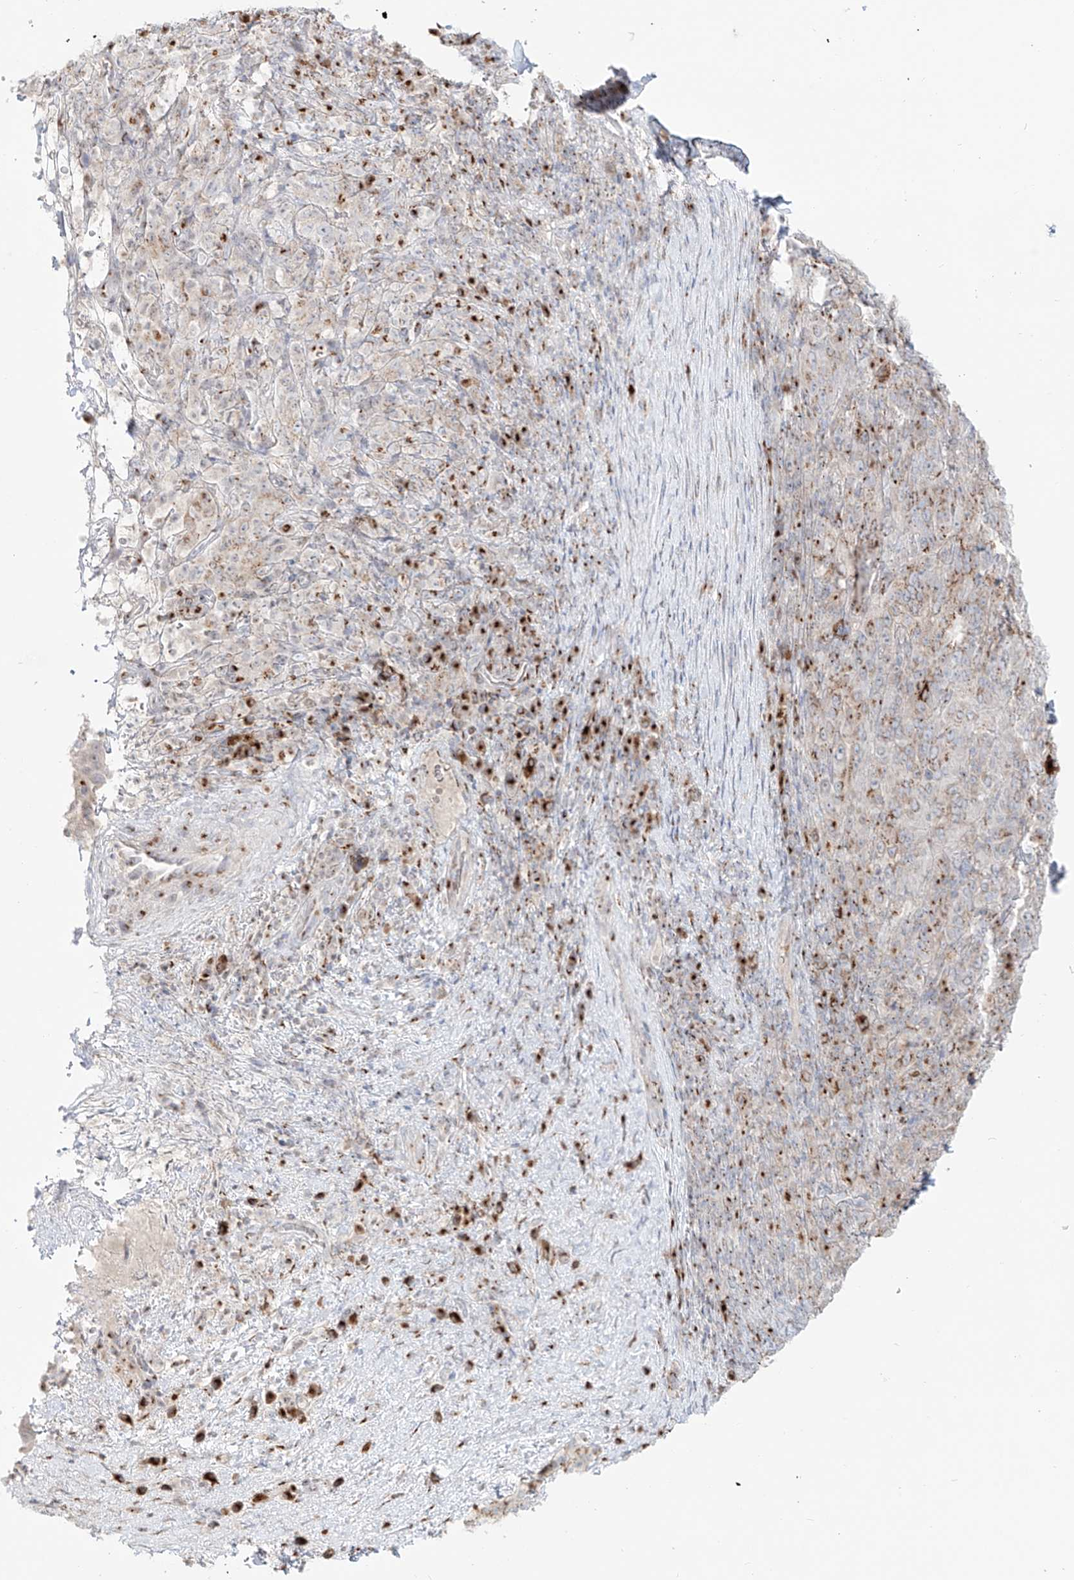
{"staining": {"intensity": "weak", "quantity": "25%-75%", "location": "cytoplasmic/membranous"}, "tissue": "pancreatic cancer", "cell_type": "Tumor cells", "image_type": "cancer", "snomed": [{"axis": "morphology", "description": "Adenocarcinoma, NOS"}, {"axis": "topography", "description": "Pancreas"}], "caption": "Immunohistochemistry (IHC) staining of pancreatic cancer (adenocarcinoma), which demonstrates low levels of weak cytoplasmic/membranous positivity in approximately 25%-75% of tumor cells indicating weak cytoplasmic/membranous protein expression. The staining was performed using DAB (brown) for protein detection and nuclei were counterstained in hematoxylin (blue).", "gene": "BSDC1", "patient": {"sex": "male", "age": 63}}